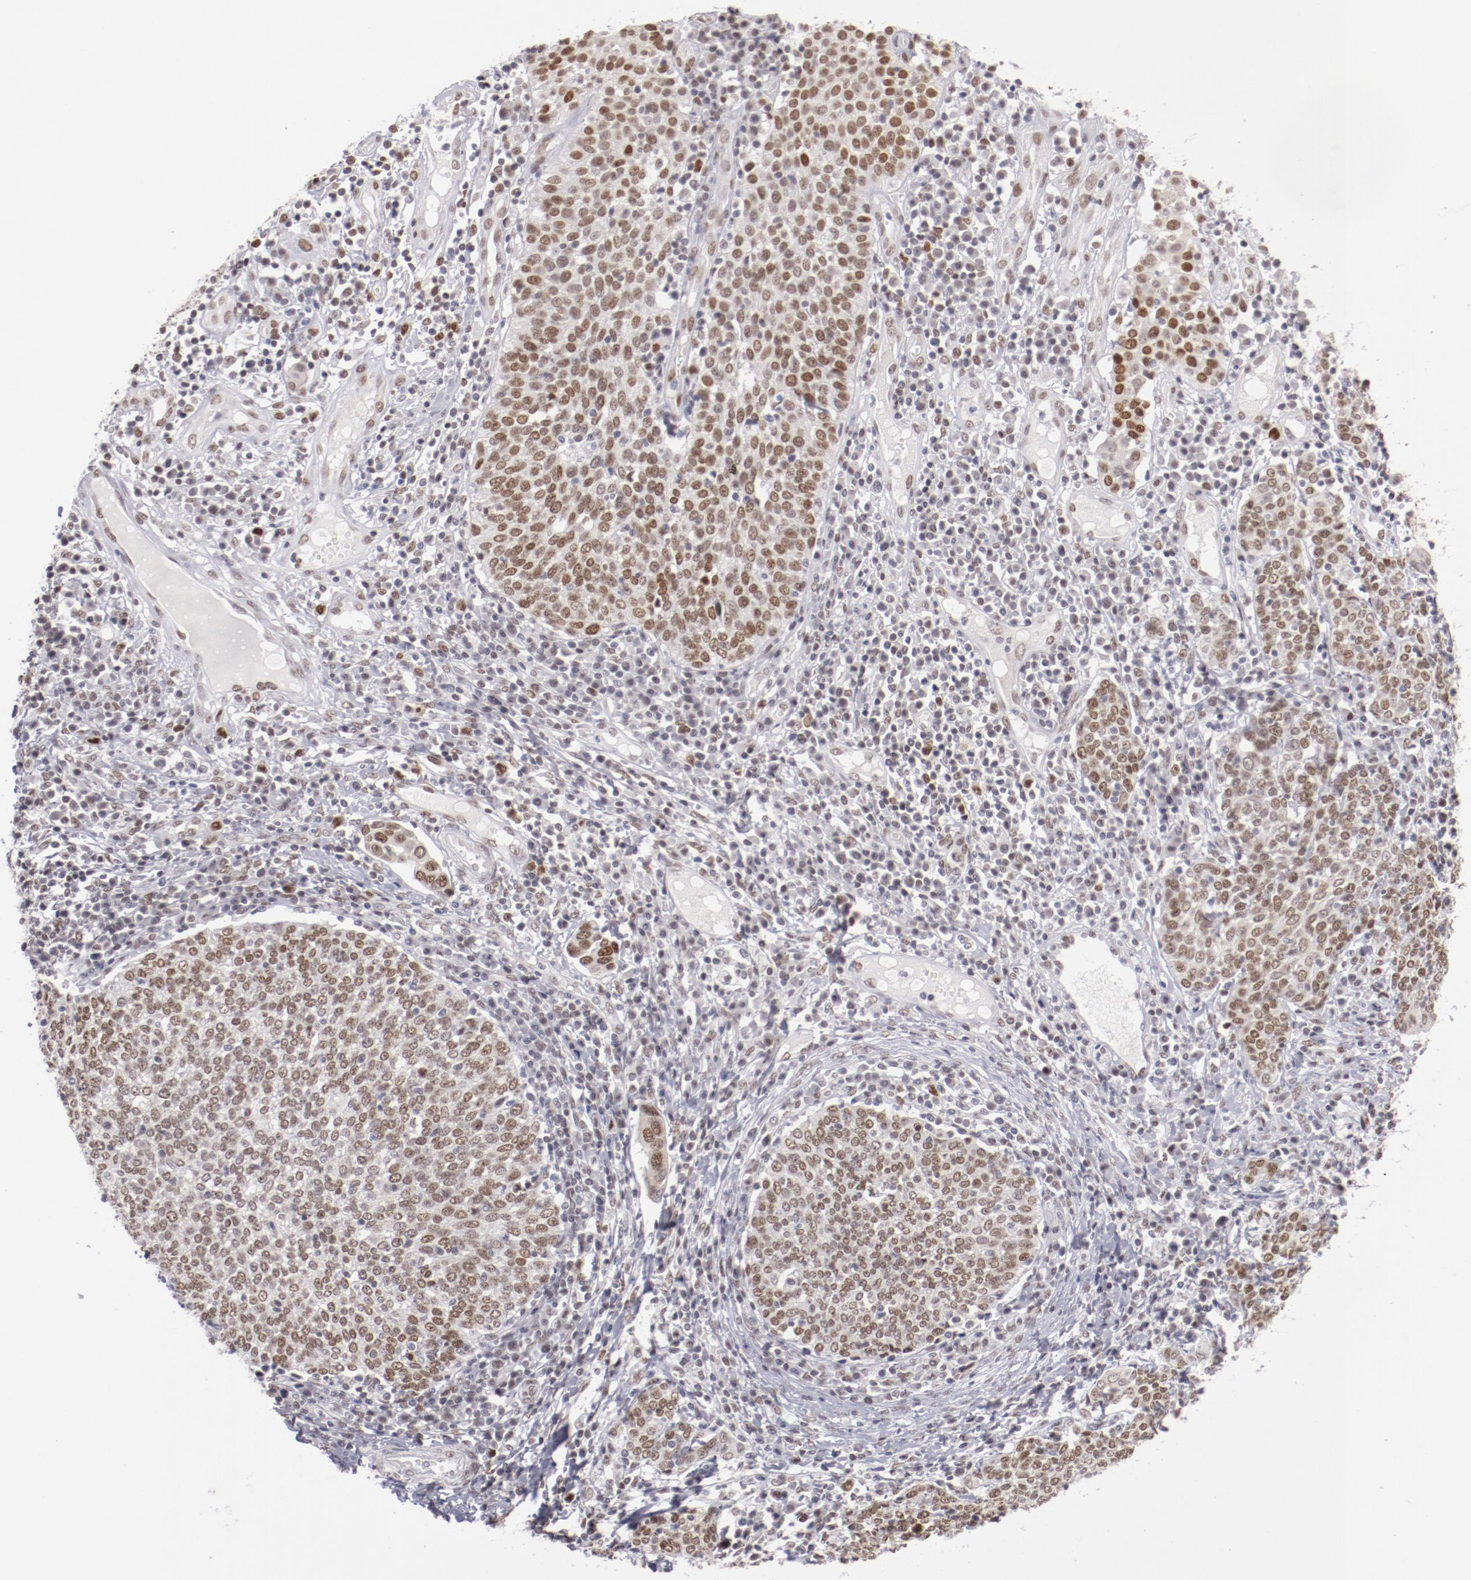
{"staining": {"intensity": "moderate", "quantity": ">75%", "location": "nuclear"}, "tissue": "cervical cancer", "cell_type": "Tumor cells", "image_type": "cancer", "snomed": [{"axis": "morphology", "description": "Squamous cell carcinoma, NOS"}, {"axis": "topography", "description": "Cervix"}], "caption": "Immunohistochemical staining of cervical cancer (squamous cell carcinoma) displays moderate nuclear protein expression in about >75% of tumor cells.", "gene": "TFAP4", "patient": {"sex": "female", "age": 40}}